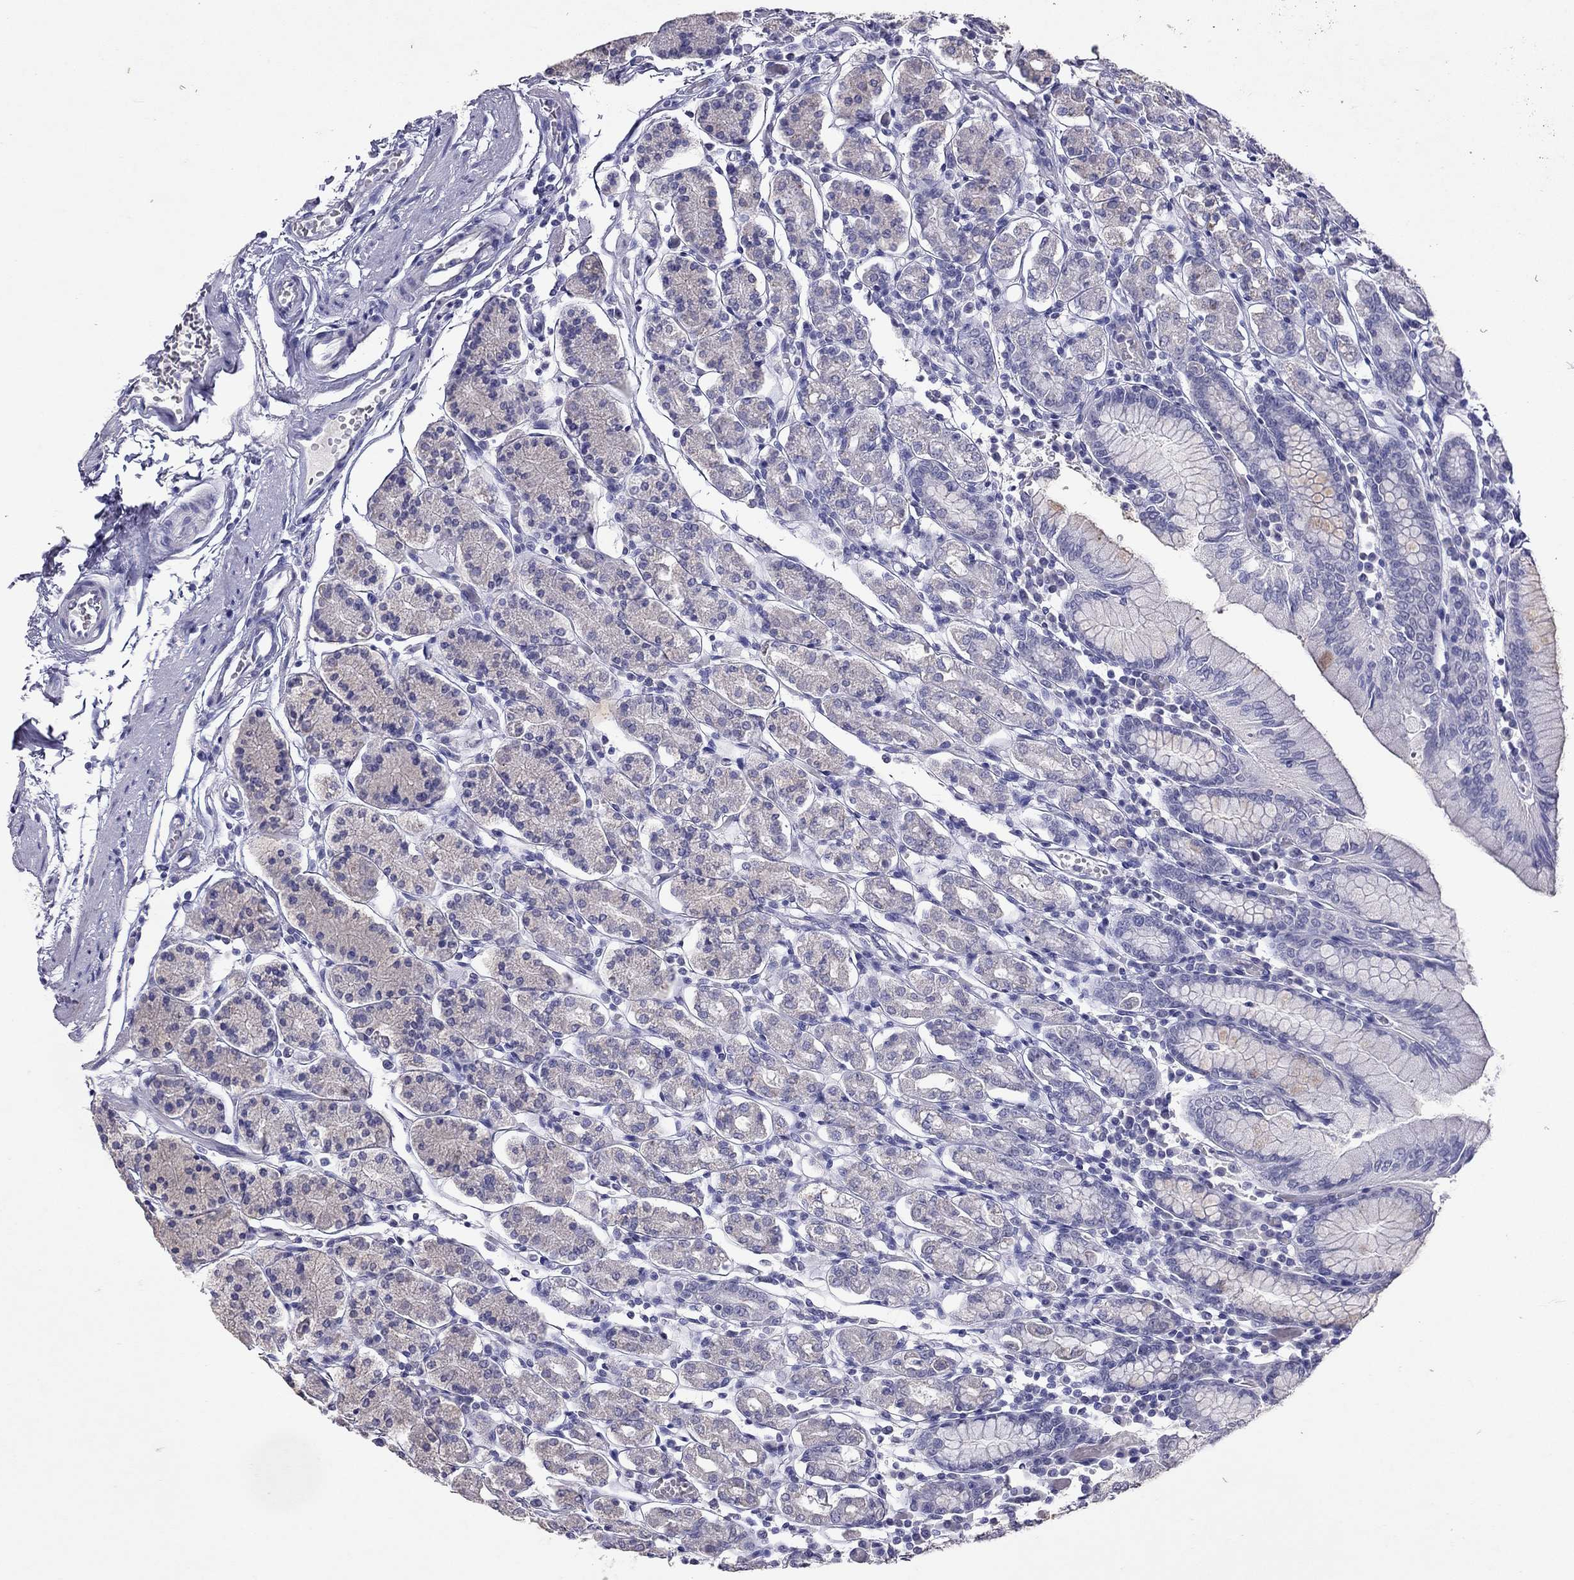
{"staining": {"intensity": "negative", "quantity": "none", "location": "none"}, "tissue": "stomach", "cell_type": "Glandular cells", "image_type": "normal", "snomed": [{"axis": "morphology", "description": "Normal tissue, NOS"}, {"axis": "topography", "description": "Stomach, upper"}, {"axis": "topography", "description": "Stomach"}], "caption": "This is an immunohistochemistry histopathology image of normal stomach. There is no expression in glandular cells.", "gene": "PSMB11", "patient": {"sex": "male", "age": 62}}